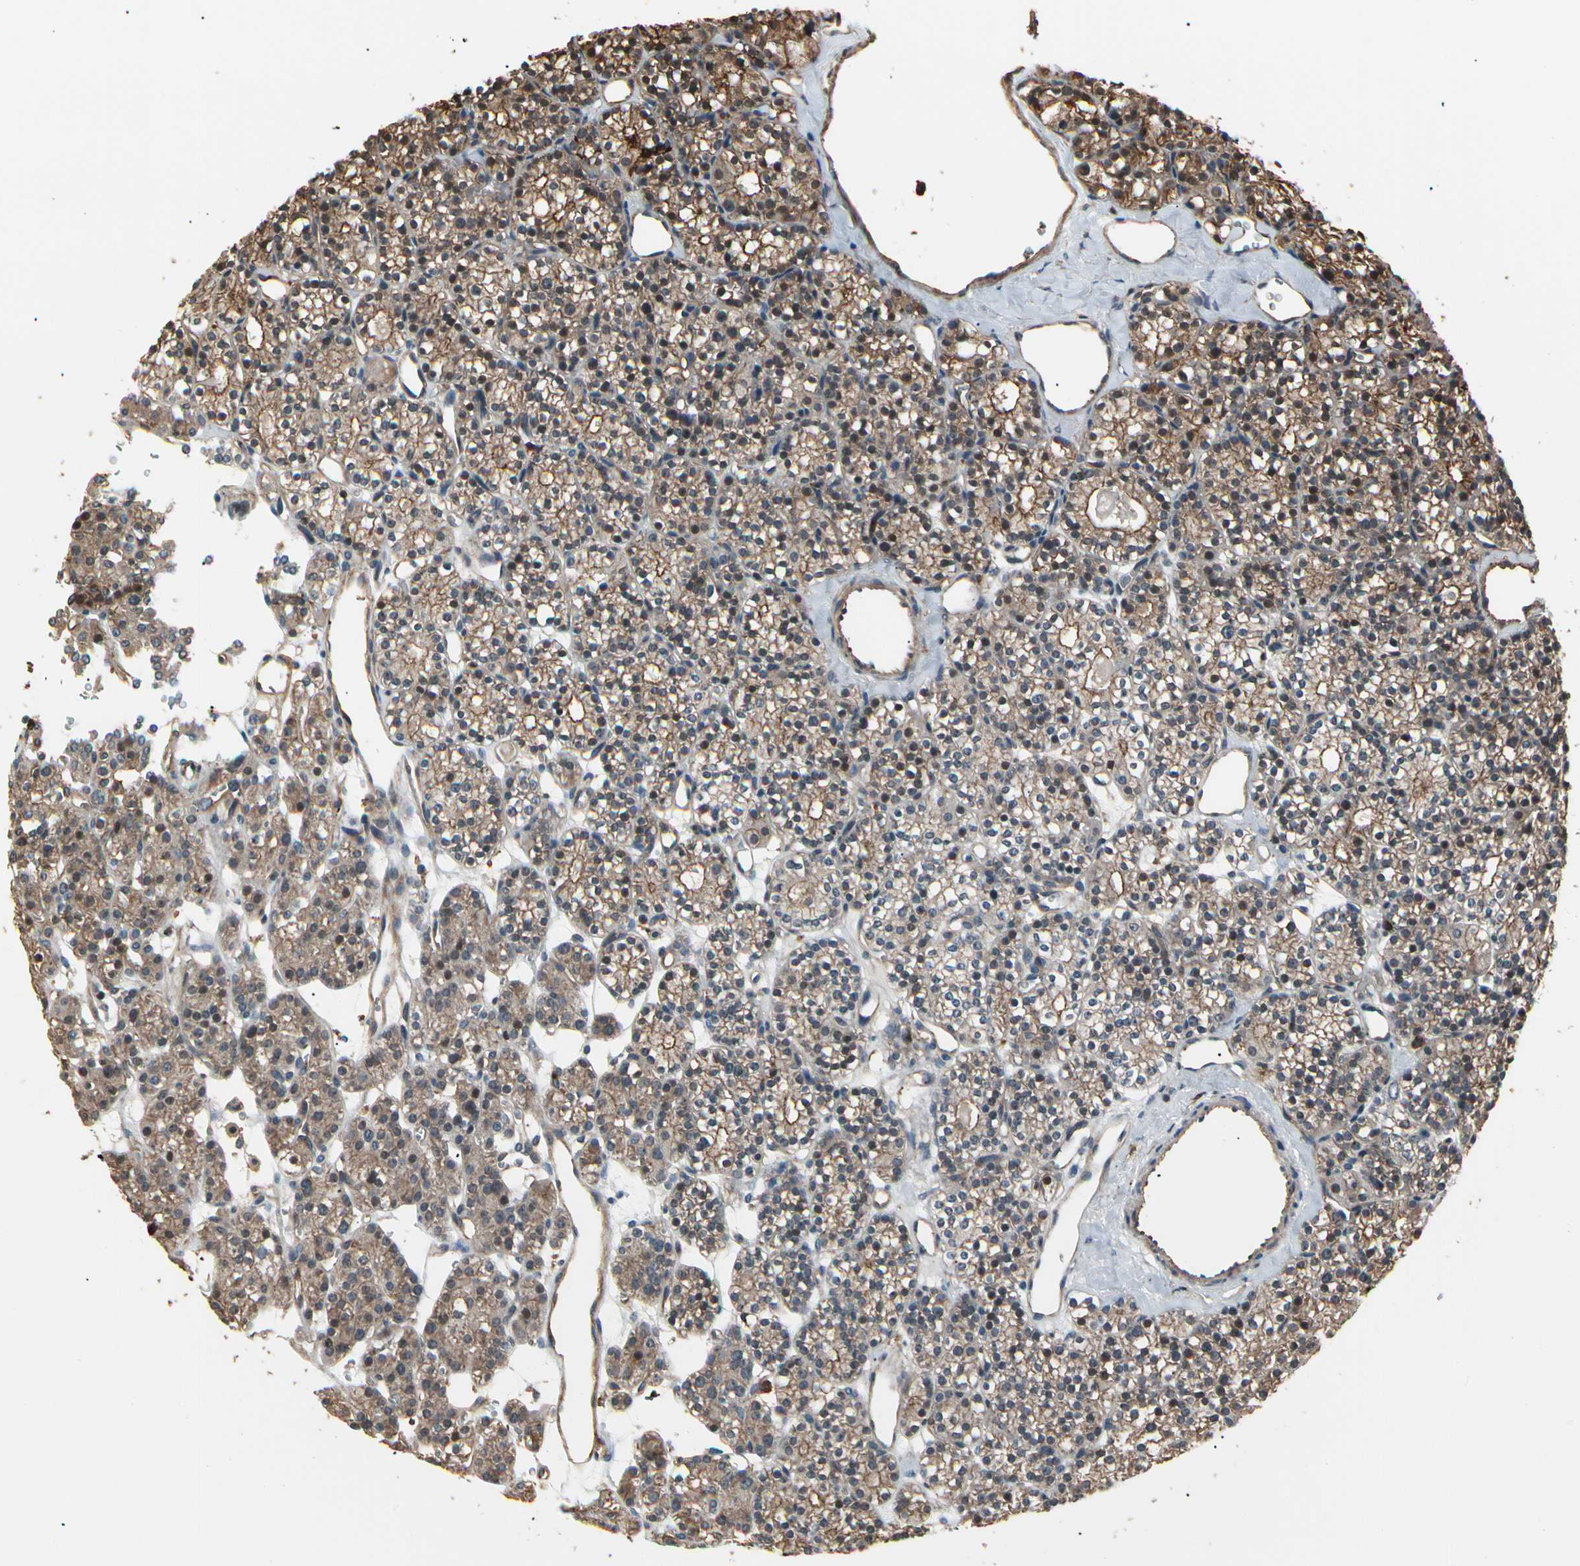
{"staining": {"intensity": "moderate", "quantity": ">75%", "location": "cytoplasmic/membranous"}, "tissue": "parathyroid gland", "cell_type": "Glandular cells", "image_type": "normal", "snomed": [{"axis": "morphology", "description": "Normal tissue, NOS"}, {"axis": "topography", "description": "Parathyroid gland"}], "caption": "DAB (3,3'-diaminobenzidine) immunohistochemical staining of normal parathyroid gland exhibits moderate cytoplasmic/membranous protein positivity in about >75% of glandular cells.", "gene": "MAPK13", "patient": {"sex": "female", "age": 64}}